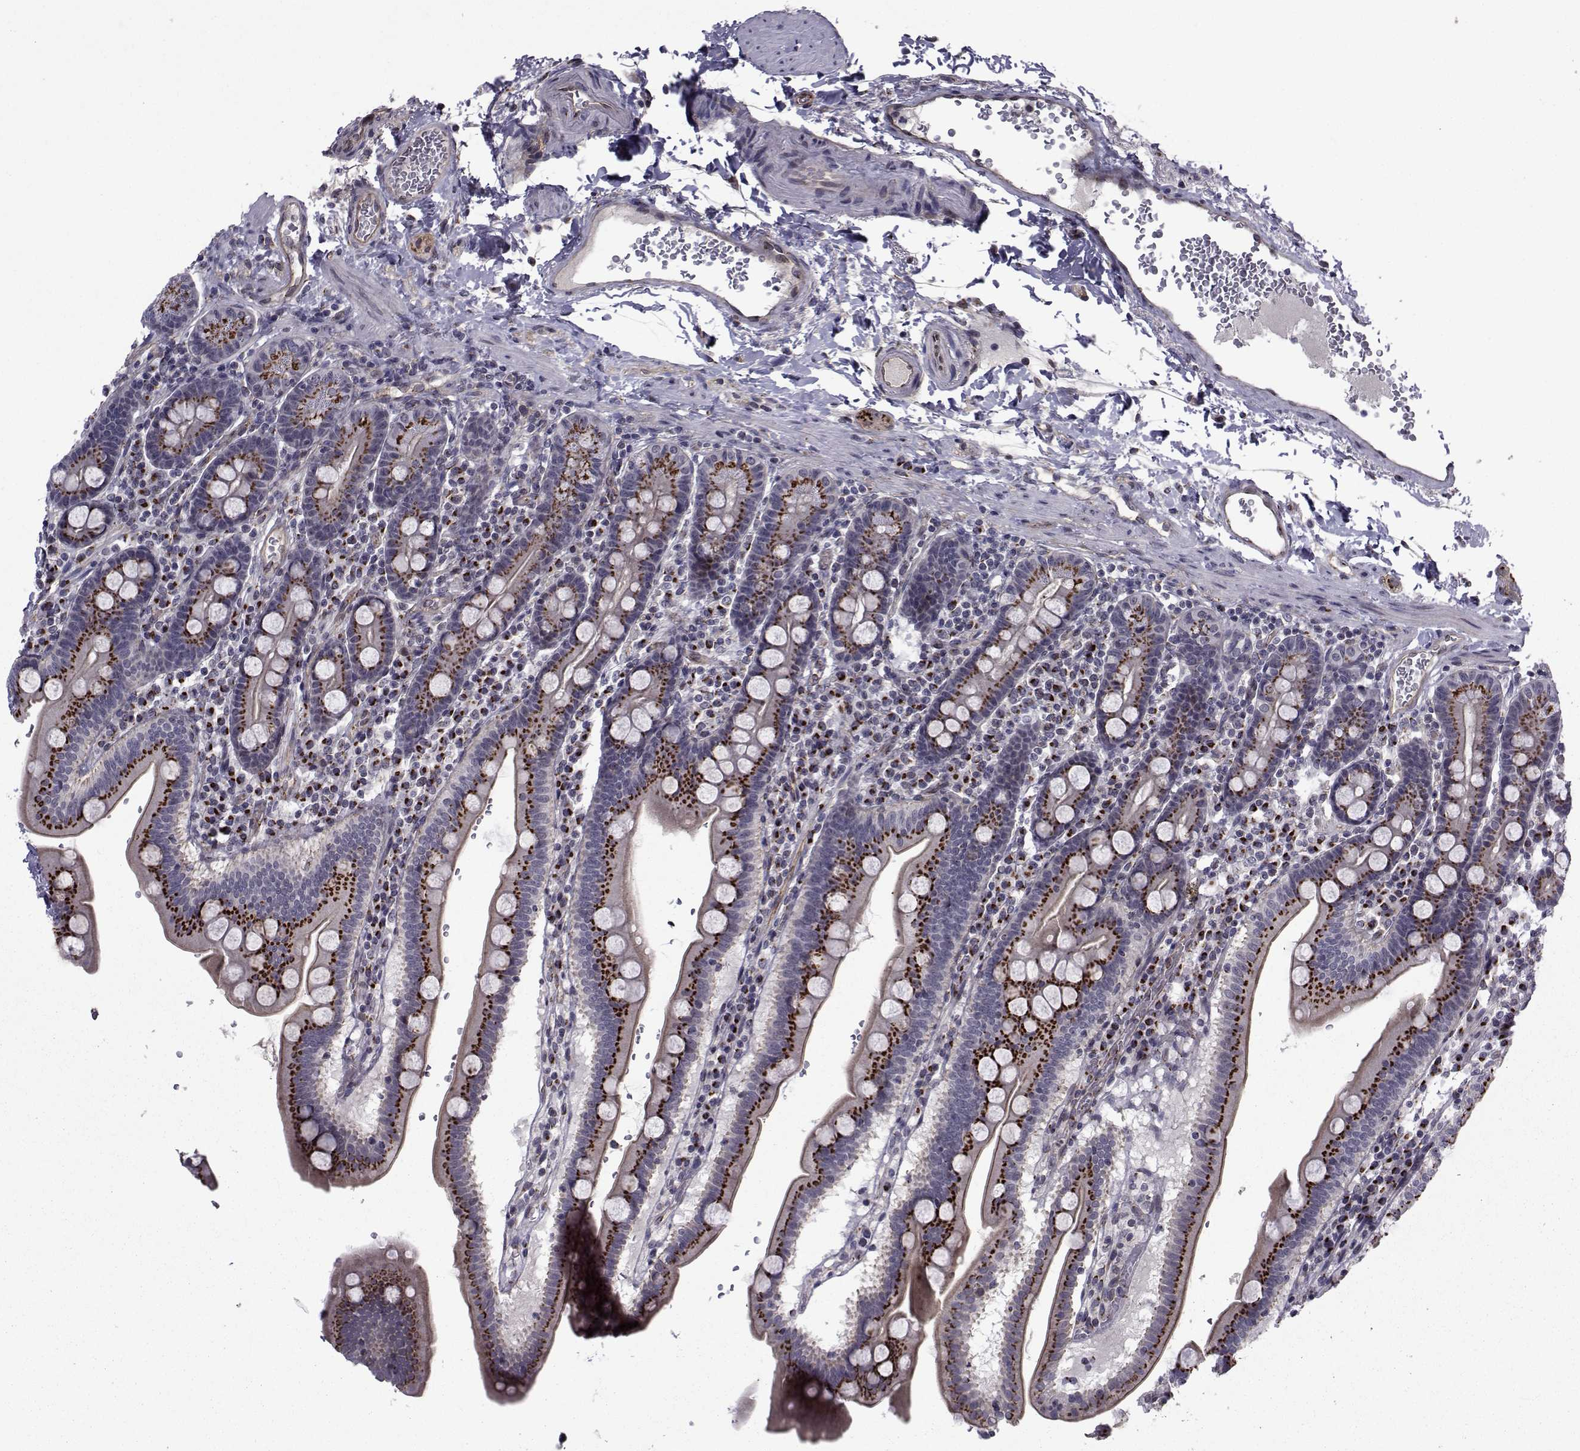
{"staining": {"intensity": "strong", "quantity": ">75%", "location": "cytoplasmic/membranous"}, "tissue": "duodenum", "cell_type": "Glandular cells", "image_type": "normal", "snomed": [{"axis": "morphology", "description": "Normal tissue, NOS"}, {"axis": "topography", "description": "Duodenum"}], "caption": "A high-resolution histopathology image shows IHC staining of benign duodenum, which demonstrates strong cytoplasmic/membranous staining in approximately >75% of glandular cells.", "gene": "ATP6V1C2", "patient": {"sex": "male", "age": 59}}